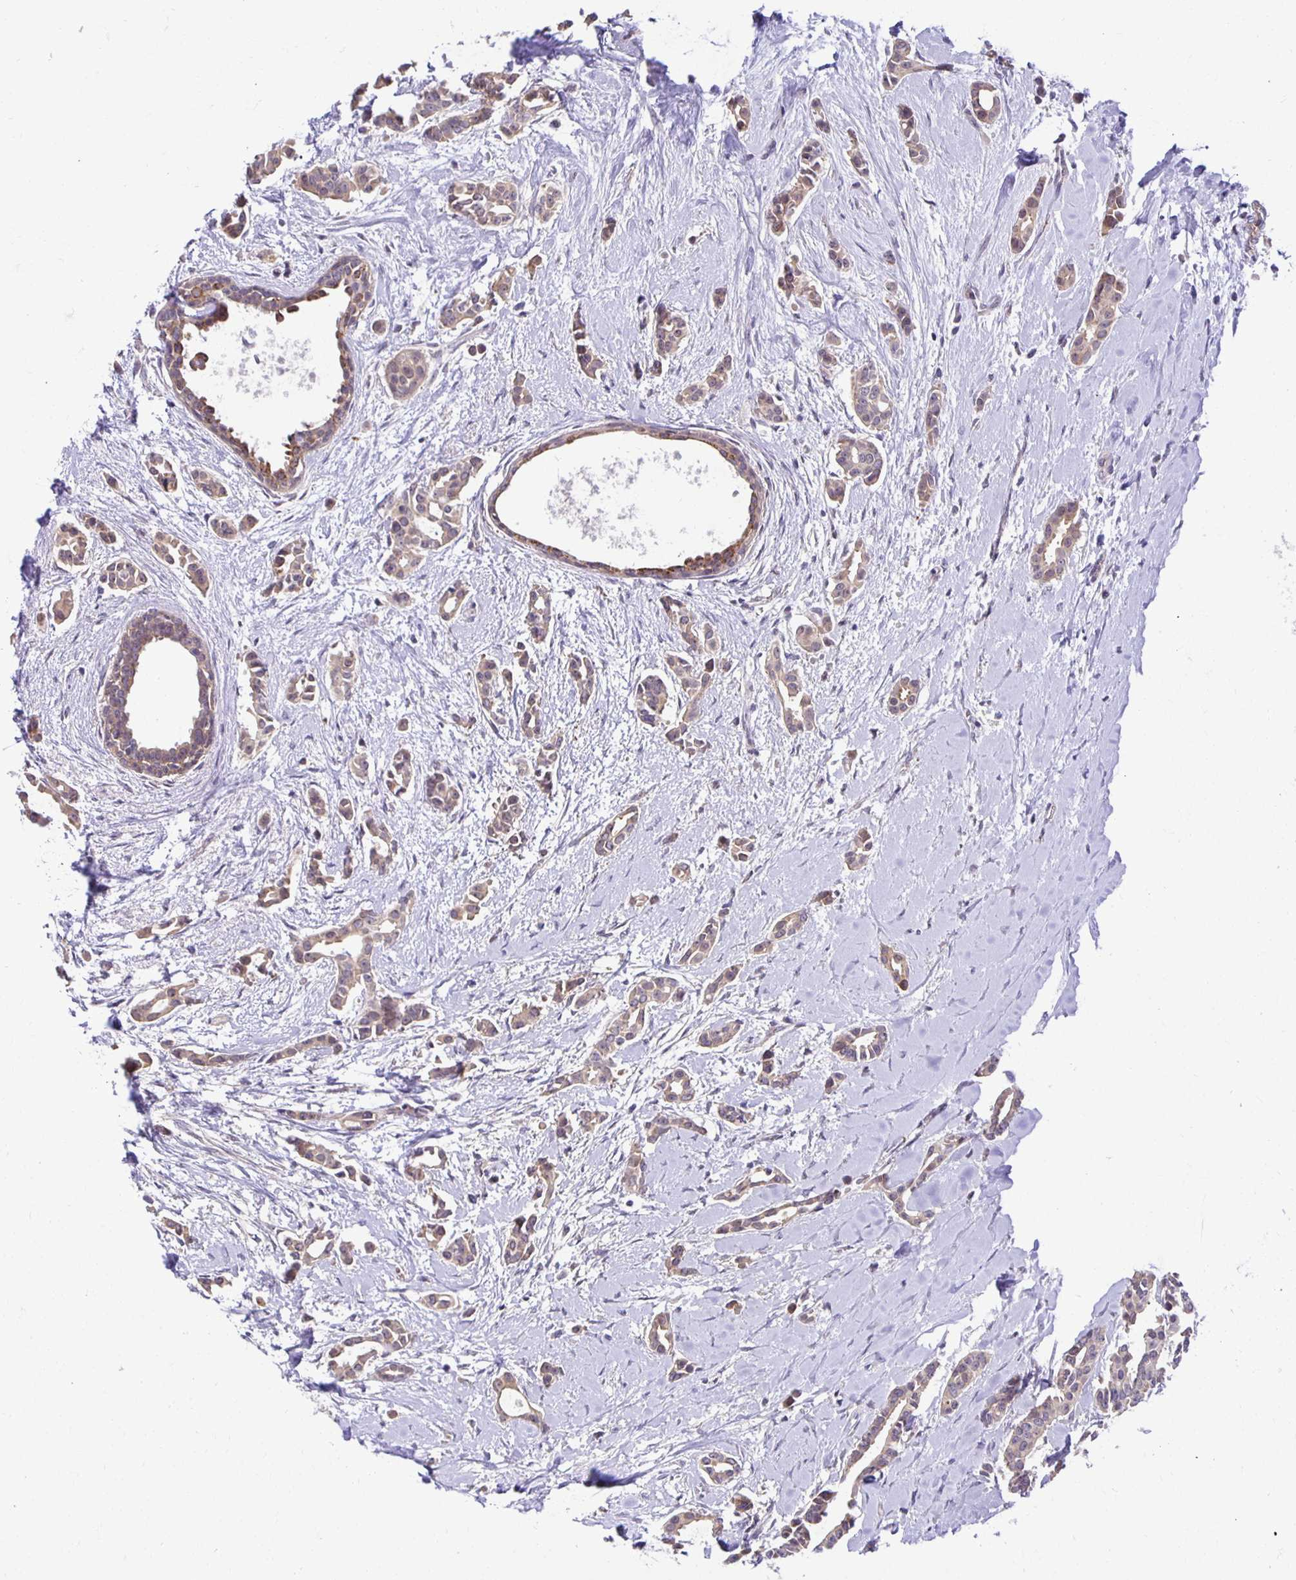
{"staining": {"intensity": "weak", "quantity": ">75%", "location": "cytoplasmic/membranous"}, "tissue": "breast cancer", "cell_type": "Tumor cells", "image_type": "cancer", "snomed": [{"axis": "morphology", "description": "Duct carcinoma"}, {"axis": "topography", "description": "Breast"}], "caption": "DAB immunohistochemical staining of breast intraductal carcinoma shows weak cytoplasmic/membranous protein expression in about >75% of tumor cells.", "gene": "MIEN1", "patient": {"sex": "female", "age": 64}}